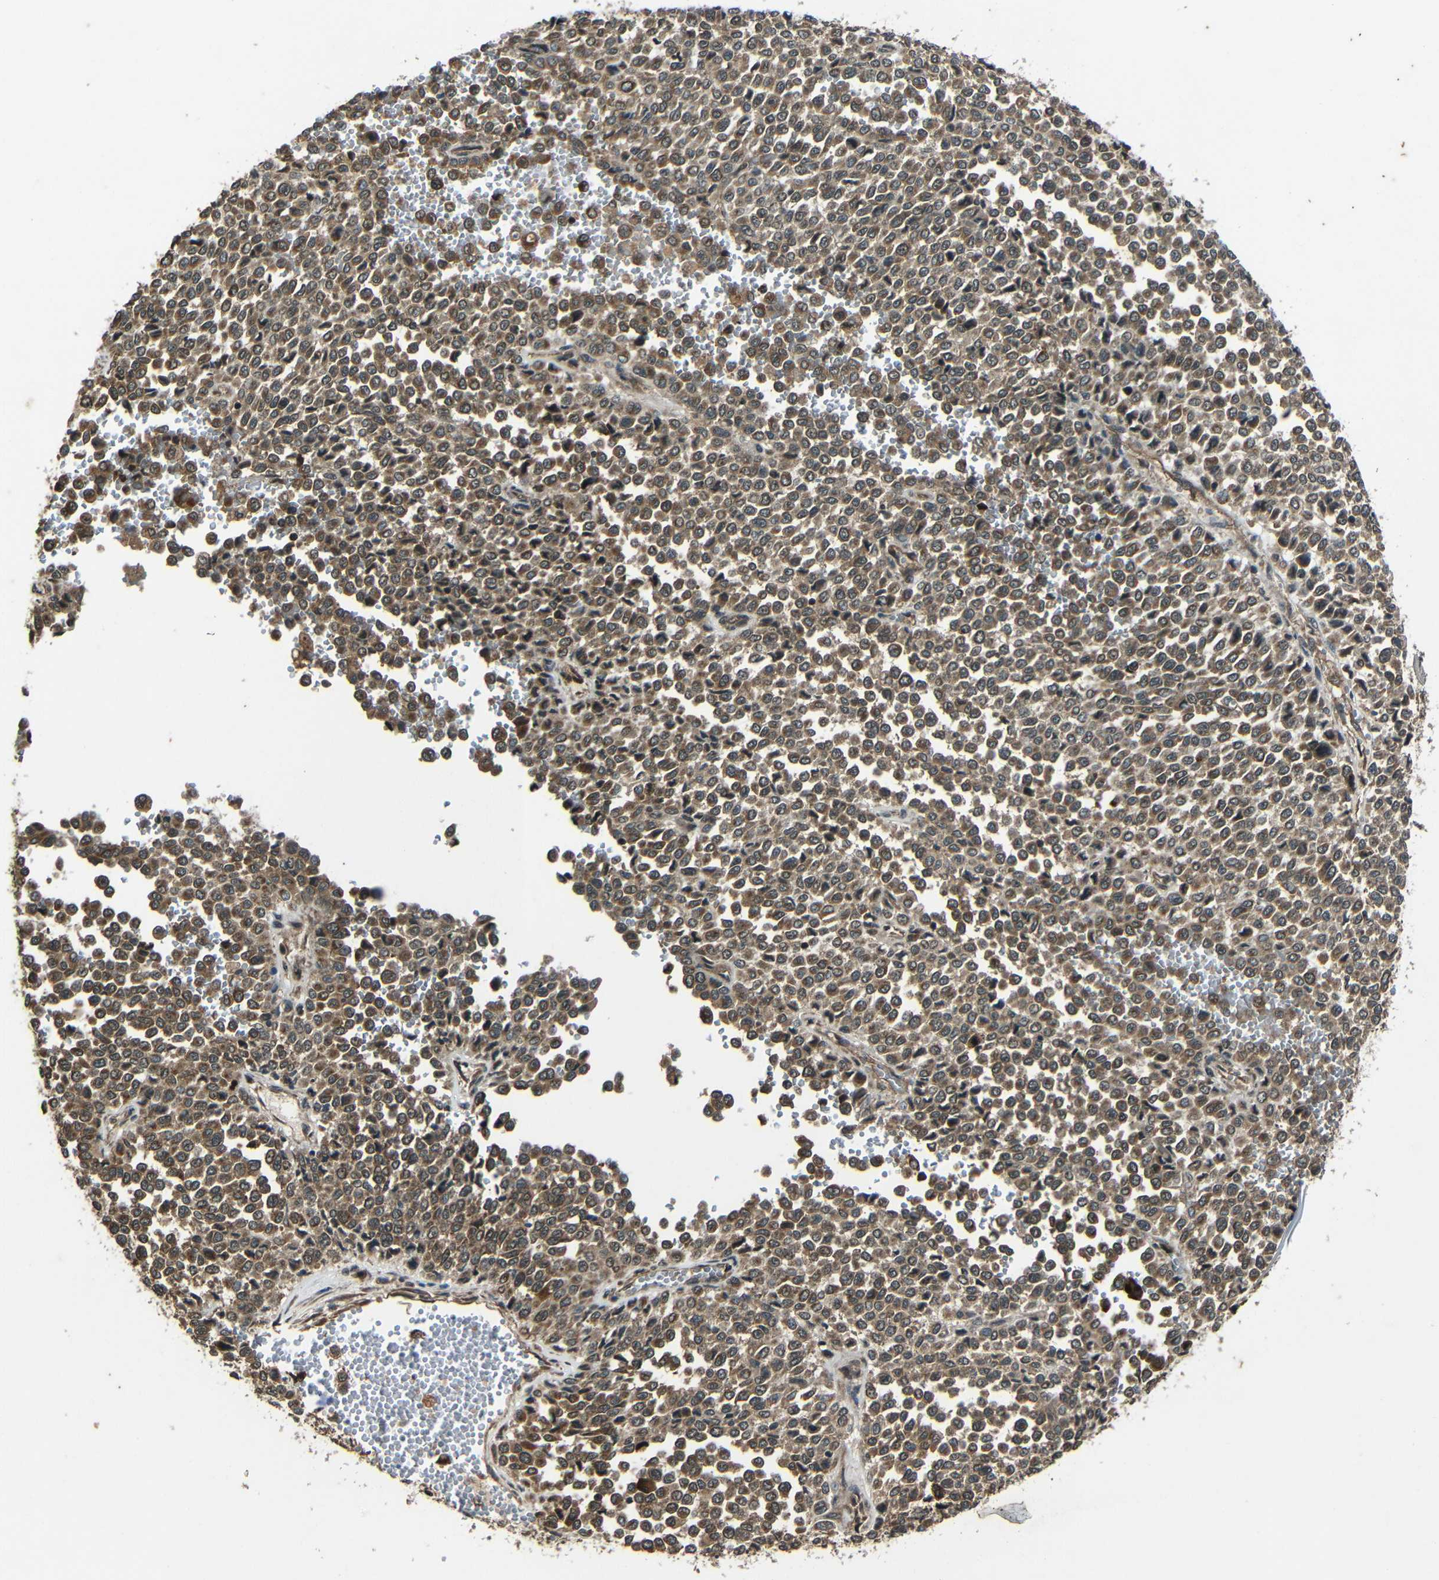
{"staining": {"intensity": "moderate", "quantity": ">75%", "location": "cytoplasmic/membranous"}, "tissue": "melanoma", "cell_type": "Tumor cells", "image_type": "cancer", "snomed": [{"axis": "morphology", "description": "Malignant melanoma, Metastatic site"}, {"axis": "topography", "description": "Pancreas"}], "caption": "Tumor cells show medium levels of moderate cytoplasmic/membranous staining in about >75% of cells in human melanoma. The protein is shown in brown color, while the nuclei are stained blue.", "gene": "PLK2", "patient": {"sex": "female", "age": 30}}